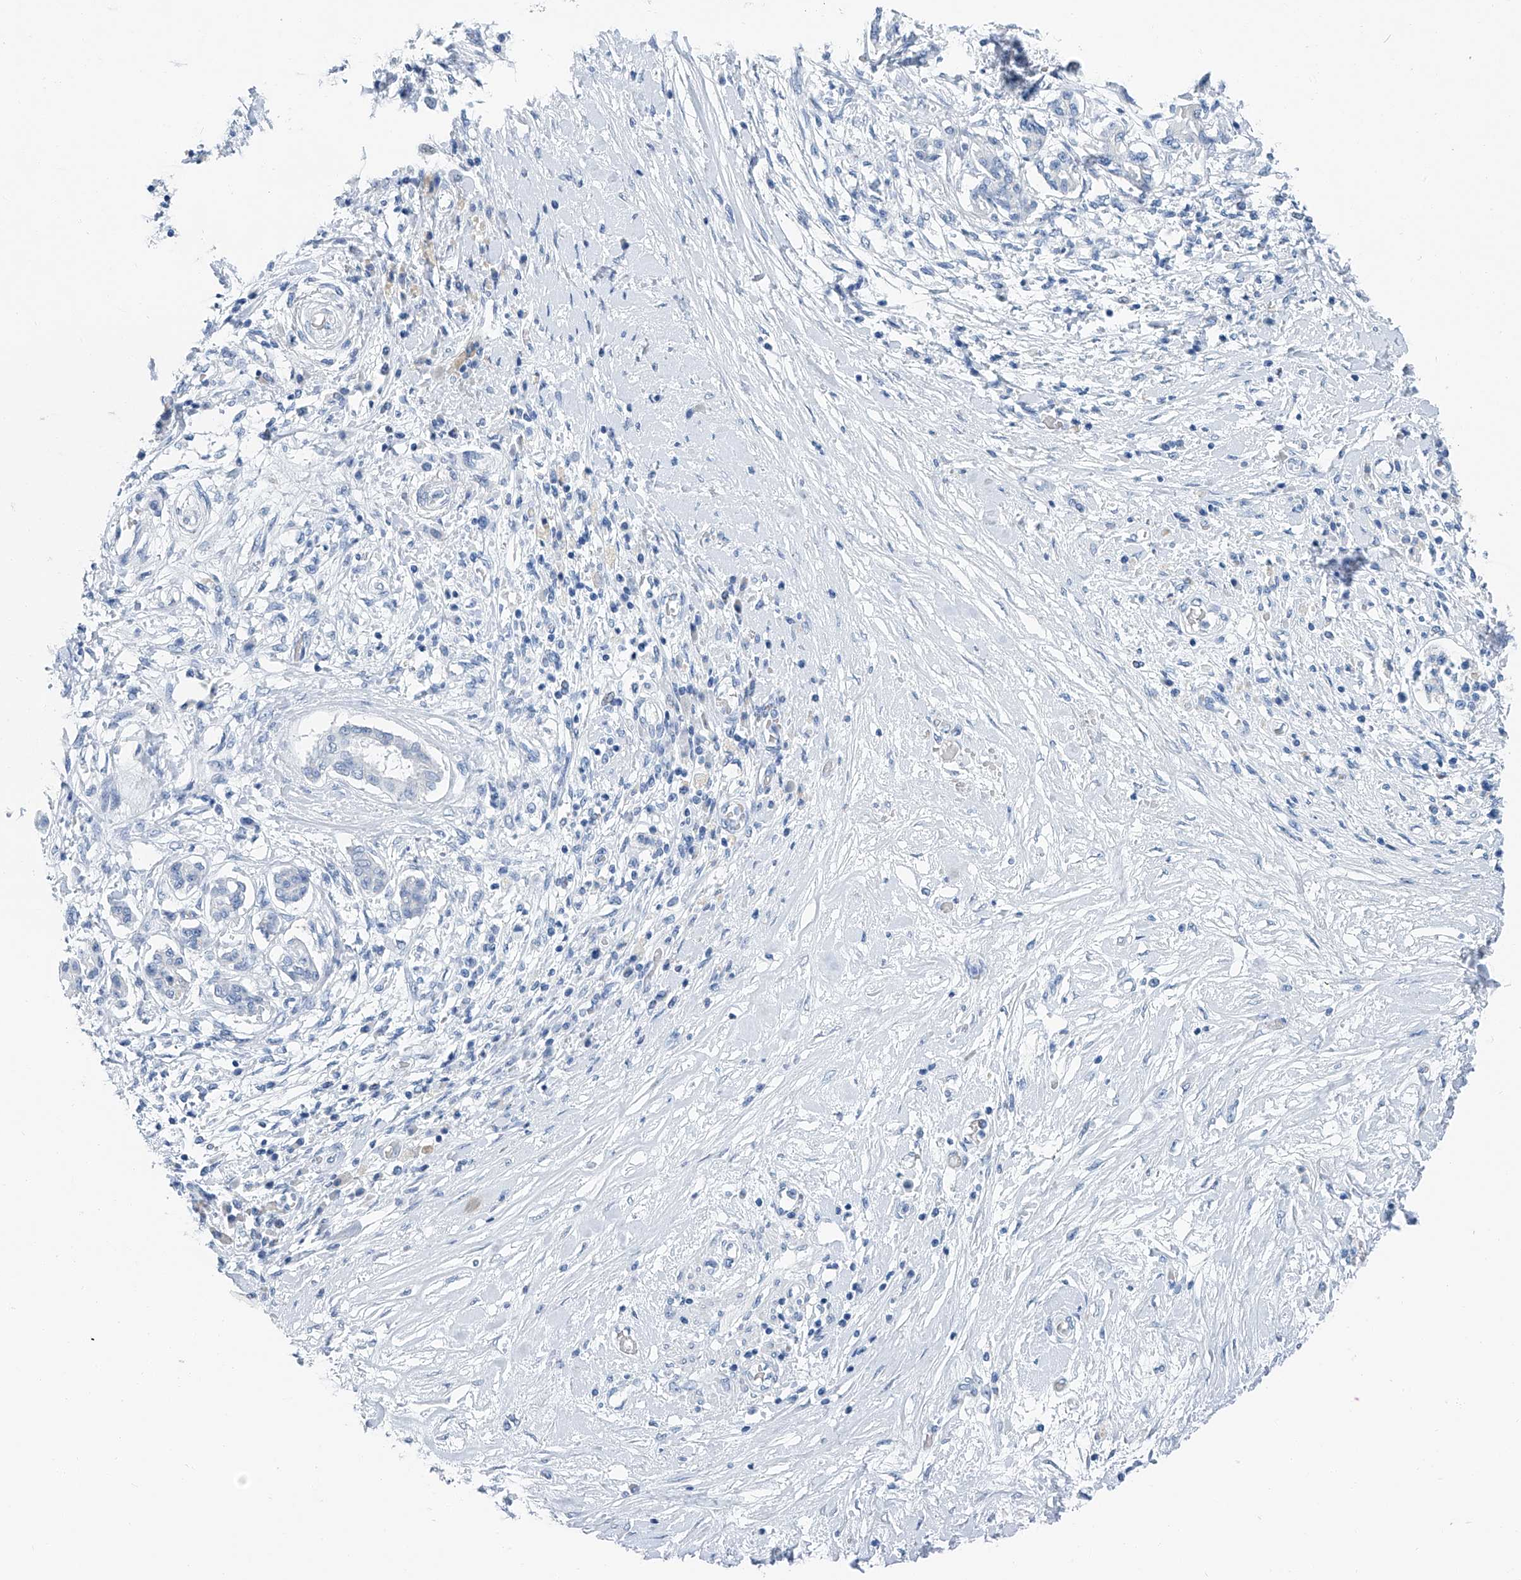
{"staining": {"intensity": "negative", "quantity": "none", "location": "none"}, "tissue": "pancreatic cancer", "cell_type": "Tumor cells", "image_type": "cancer", "snomed": [{"axis": "morphology", "description": "Inflammation, NOS"}, {"axis": "morphology", "description": "Adenocarcinoma, NOS"}, {"axis": "topography", "description": "Pancreas"}], "caption": "There is no significant positivity in tumor cells of adenocarcinoma (pancreatic).", "gene": "CYP2A7", "patient": {"sex": "female", "age": 56}}